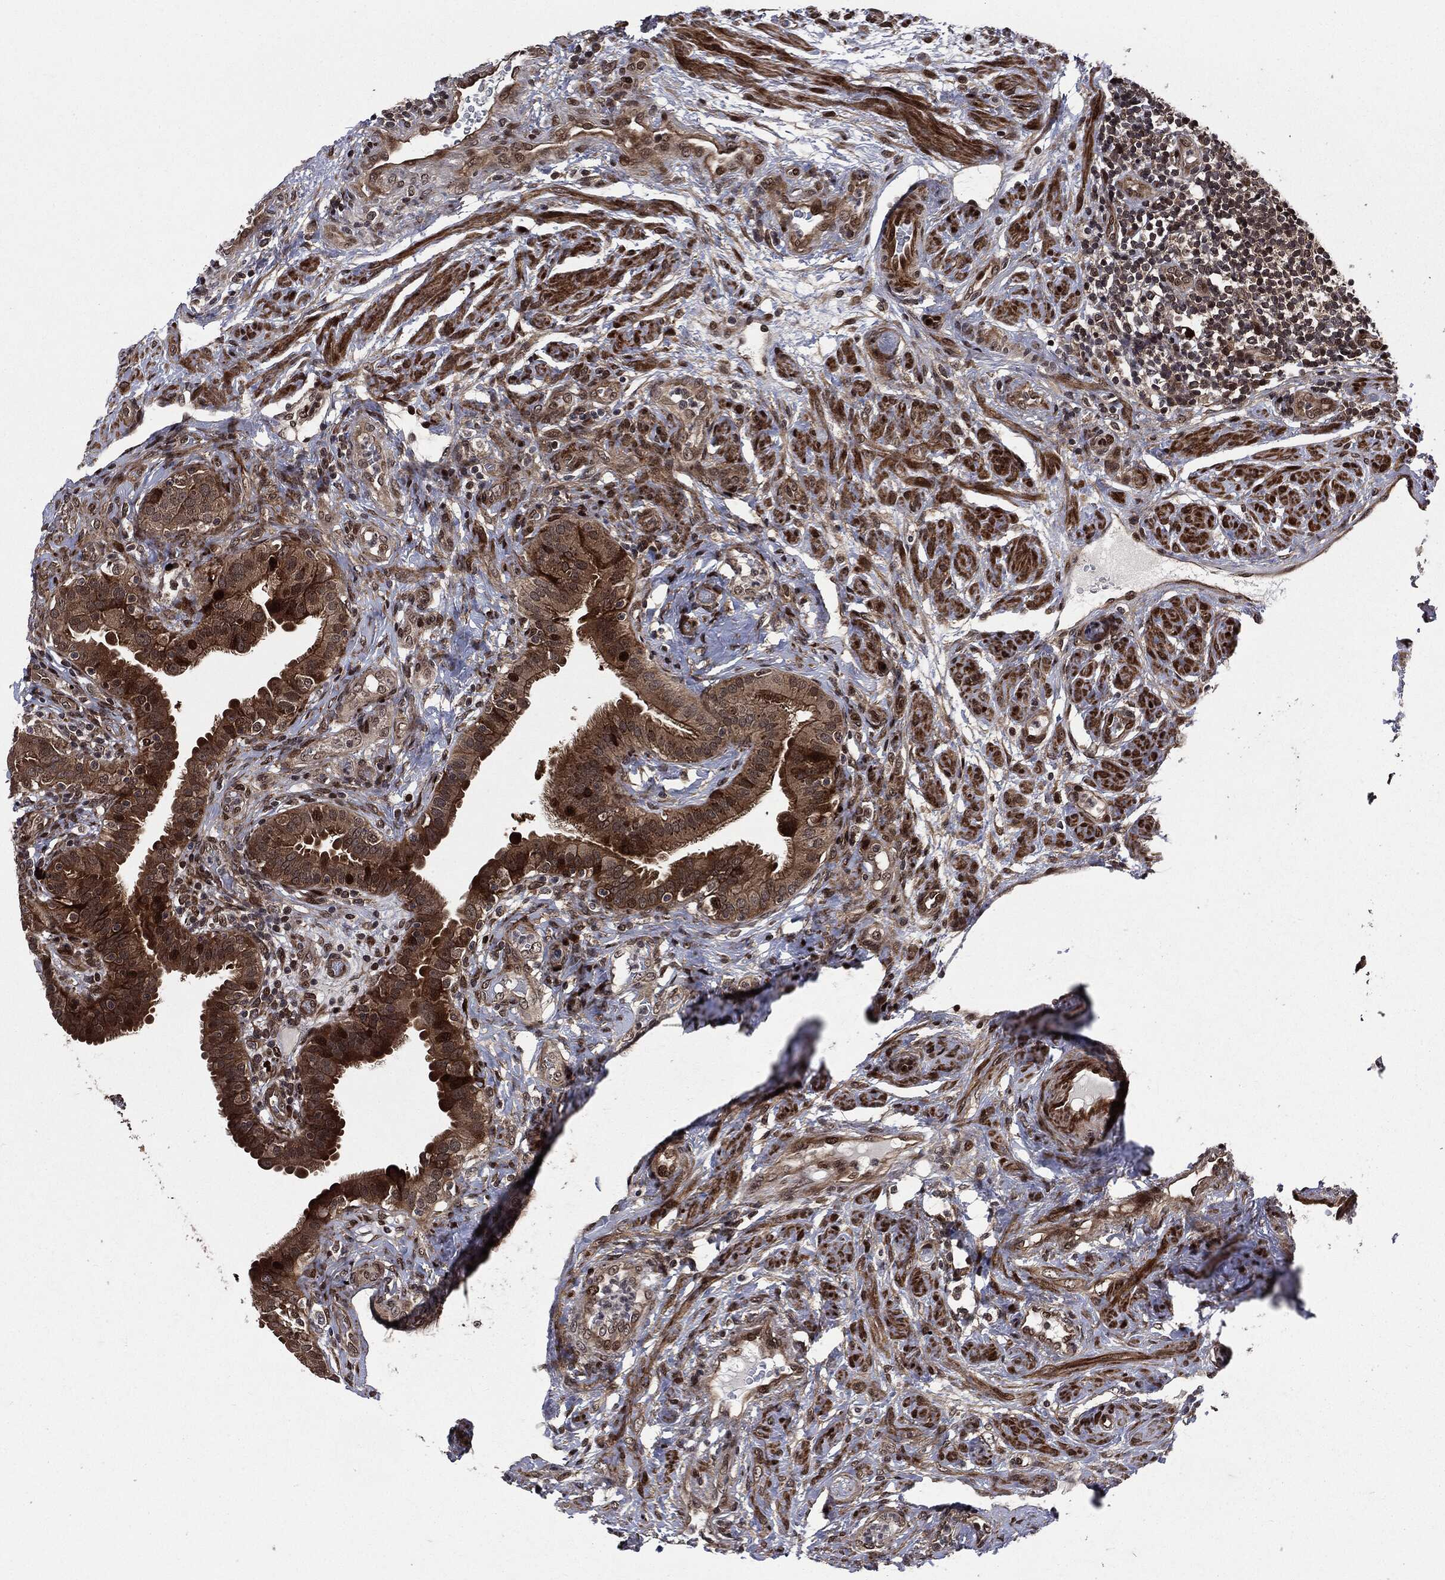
{"staining": {"intensity": "strong", "quantity": ">75%", "location": "cytoplasmic/membranous,nuclear"}, "tissue": "fallopian tube", "cell_type": "Glandular cells", "image_type": "normal", "snomed": [{"axis": "morphology", "description": "Normal tissue, NOS"}, {"axis": "topography", "description": "Fallopian tube"}], "caption": "Protein staining of normal fallopian tube demonstrates strong cytoplasmic/membranous,nuclear staining in about >75% of glandular cells. The staining was performed using DAB (3,3'-diaminobenzidine) to visualize the protein expression in brown, while the nuclei were stained in blue with hematoxylin (Magnification: 20x).", "gene": "SMAD4", "patient": {"sex": "female", "age": 41}}